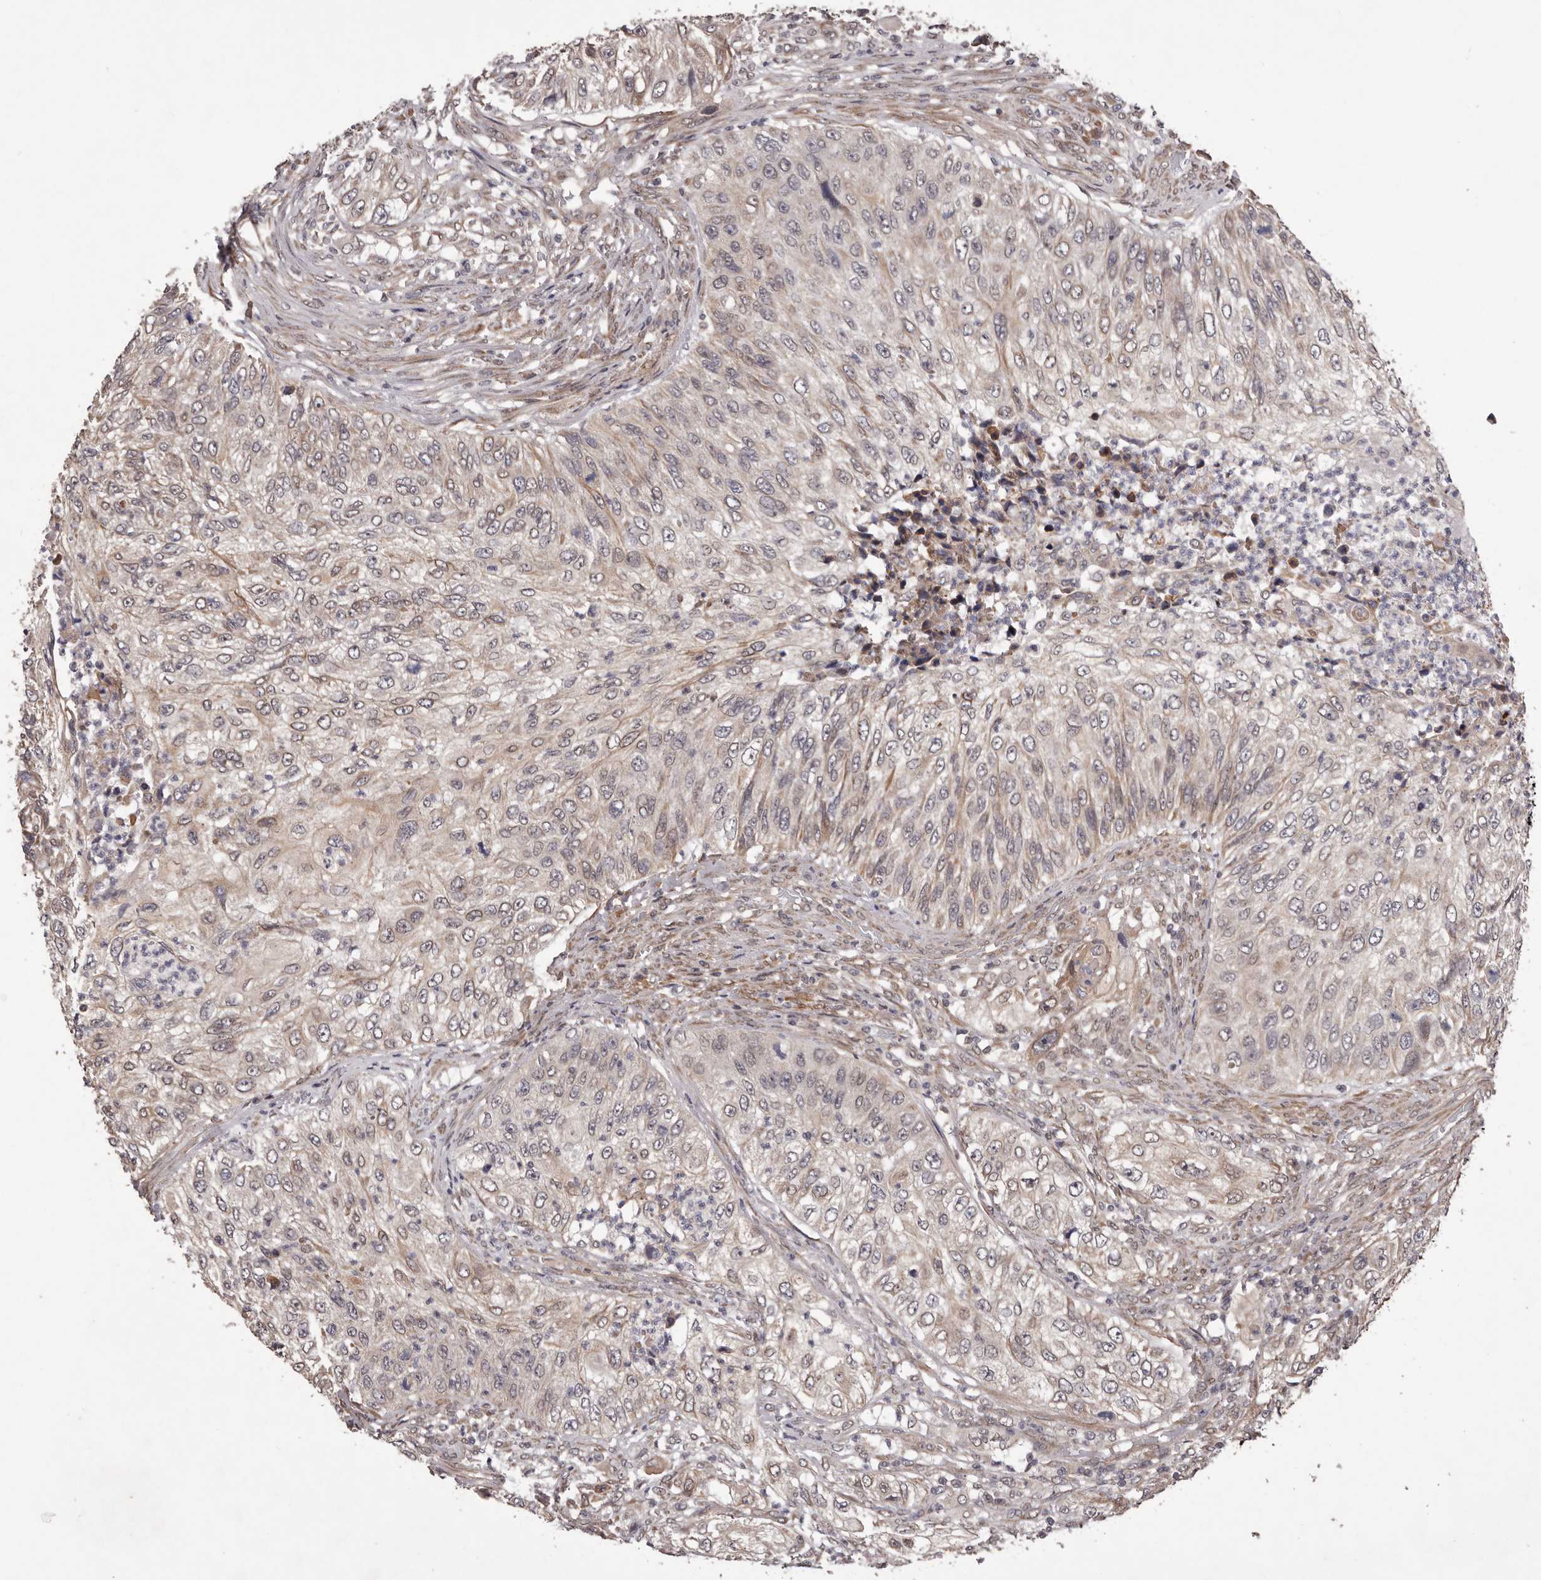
{"staining": {"intensity": "weak", "quantity": "25%-75%", "location": "cytoplasmic/membranous"}, "tissue": "urothelial cancer", "cell_type": "Tumor cells", "image_type": "cancer", "snomed": [{"axis": "morphology", "description": "Urothelial carcinoma, High grade"}, {"axis": "topography", "description": "Urinary bladder"}], "caption": "Human urothelial cancer stained for a protein (brown) exhibits weak cytoplasmic/membranous positive expression in approximately 25%-75% of tumor cells.", "gene": "CELF3", "patient": {"sex": "female", "age": 60}}